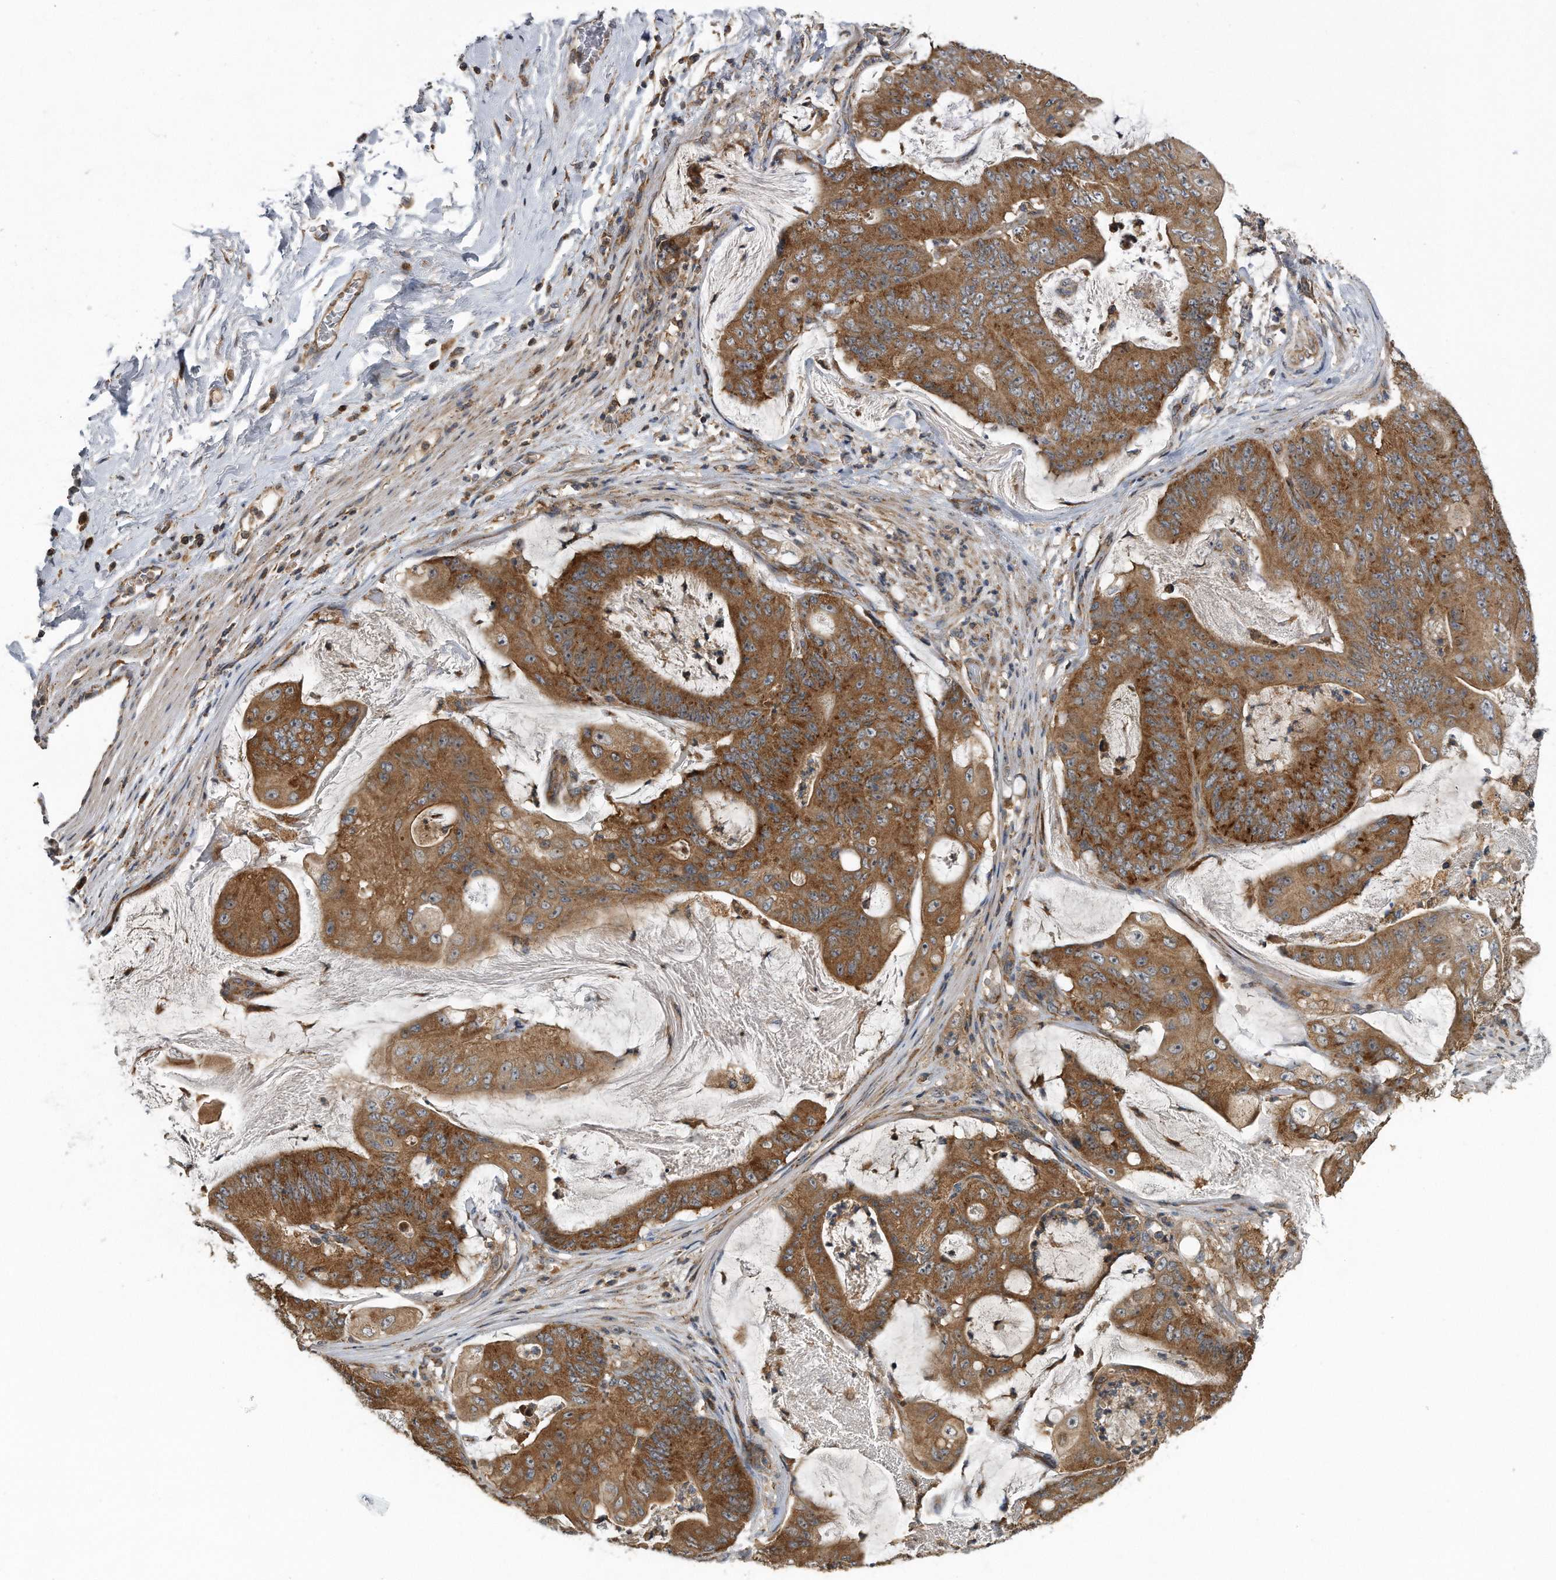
{"staining": {"intensity": "strong", "quantity": ">75%", "location": "cytoplasmic/membranous"}, "tissue": "stomach cancer", "cell_type": "Tumor cells", "image_type": "cancer", "snomed": [{"axis": "morphology", "description": "Adenocarcinoma, NOS"}, {"axis": "topography", "description": "Stomach"}], "caption": "A brown stain shows strong cytoplasmic/membranous expression of a protein in stomach cancer (adenocarcinoma) tumor cells.", "gene": "ALPK2", "patient": {"sex": "female", "age": 73}}